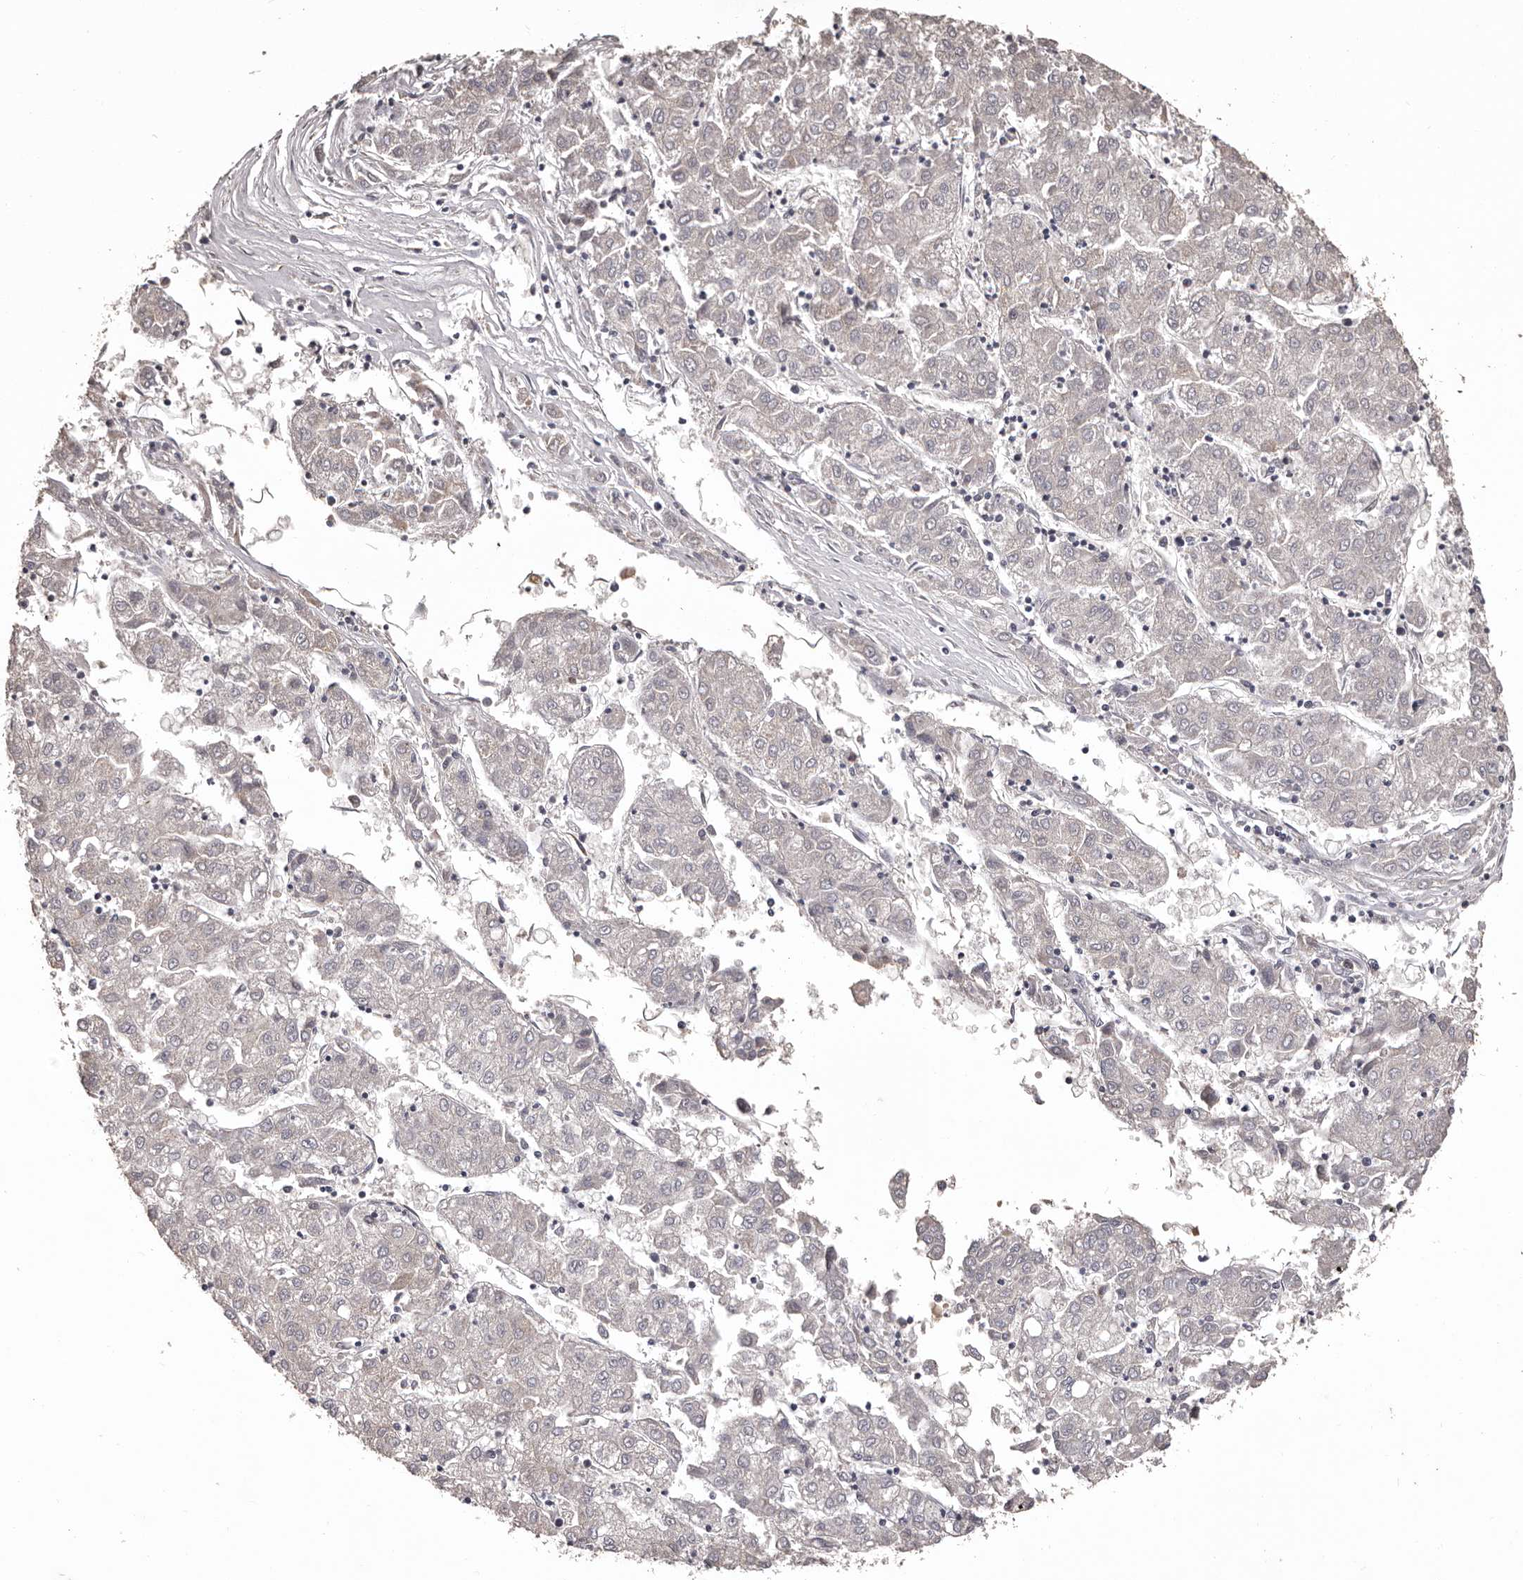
{"staining": {"intensity": "negative", "quantity": "none", "location": "none"}, "tissue": "liver cancer", "cell_type": "Tumor cells", "image_type": "cancer", "snomed": [{"axis": "morphology", "description": "Carcinoma, Hepatocellular, NOS"}, {"axis": "topography", "description": "Liver"}], "caption": "A photomicrograph of human liver hepatocellular carcinoma is negative for staining in tumor cells. The staining is performed using DAB brown chromogen with nuclei counter-stained in using hematoxylin.", "gene": "ETNK1", "patient": {"sex": "male", "age": 72}}